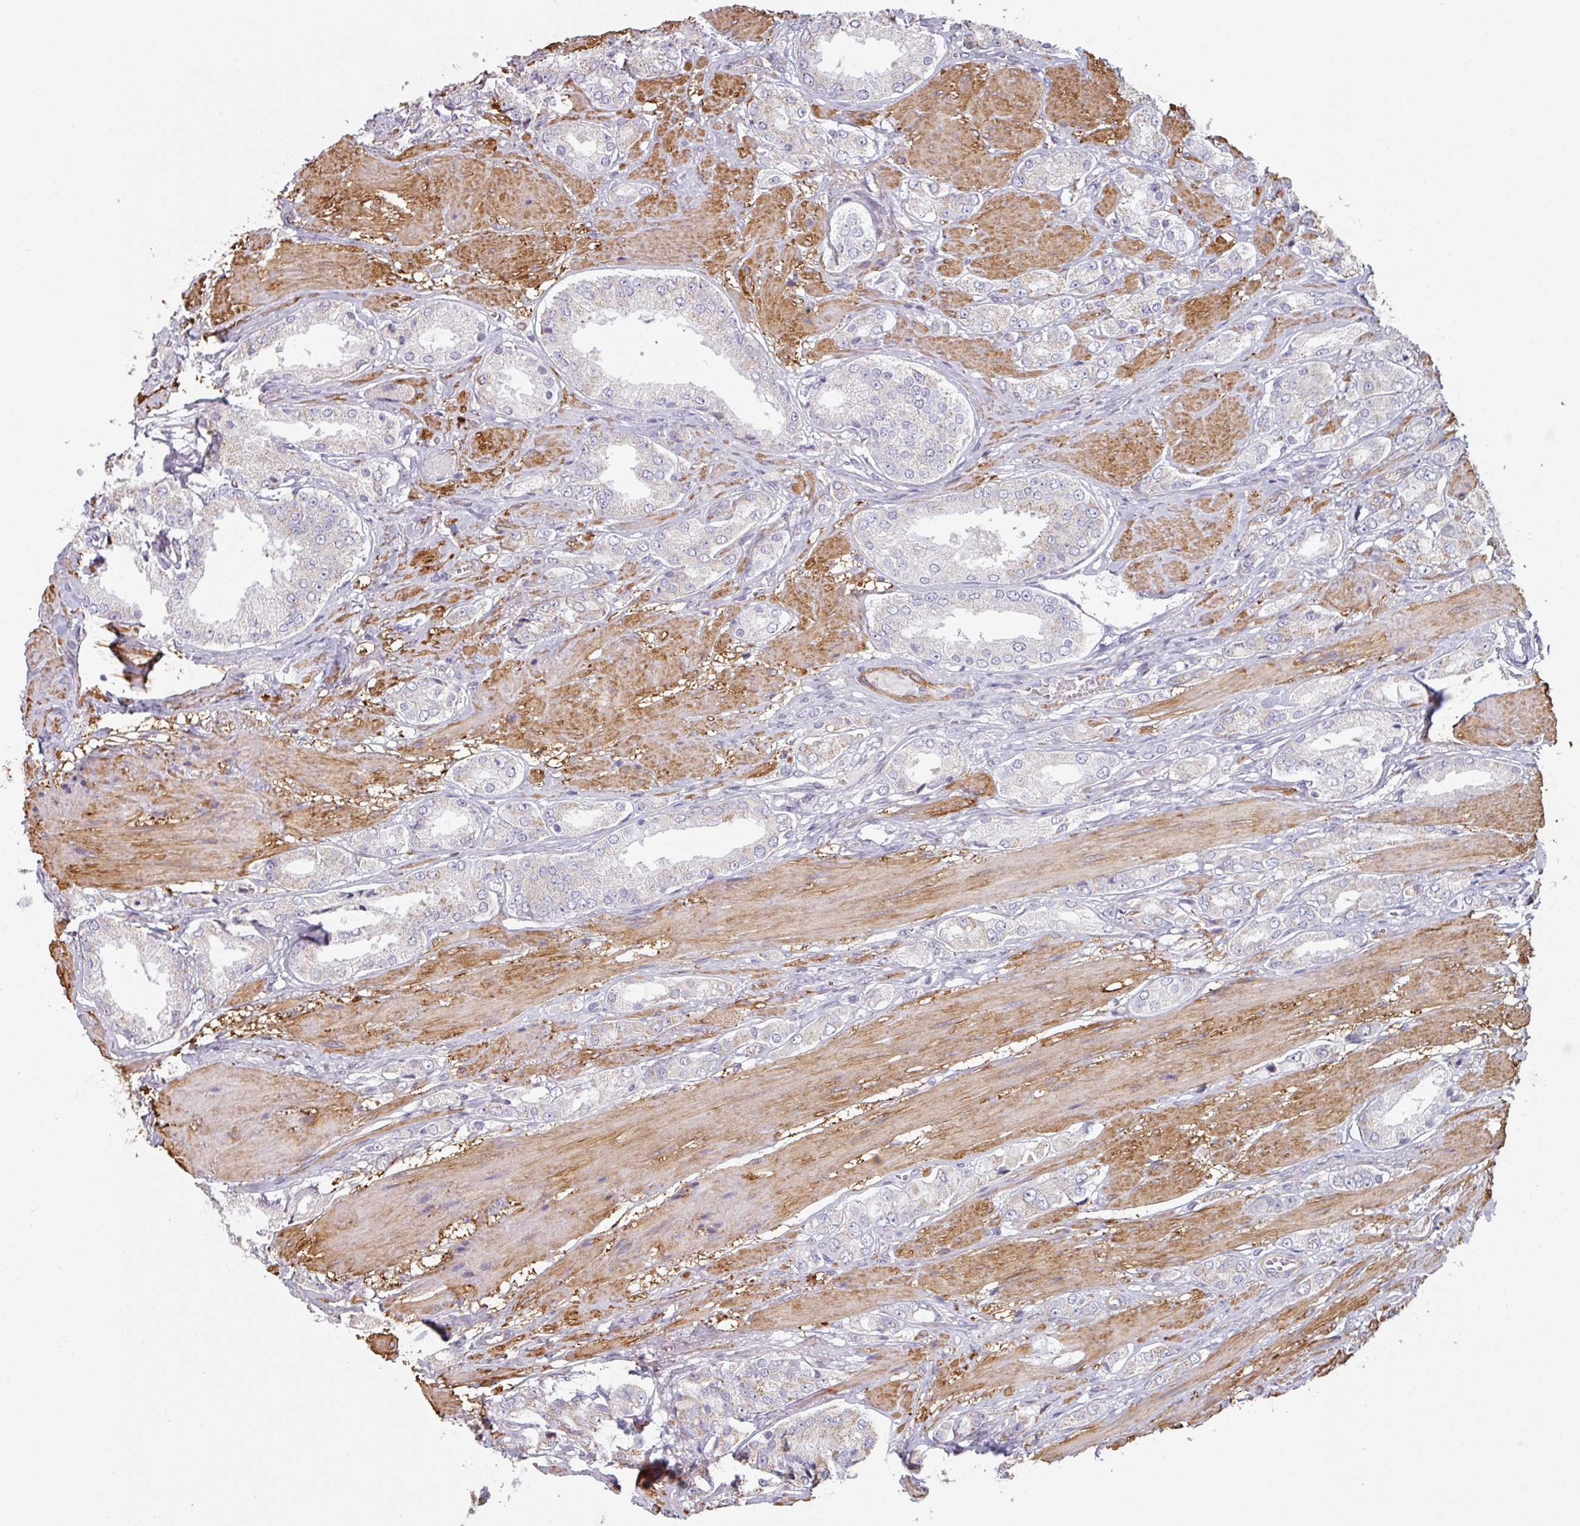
{"staining": {"intensity": "negative", "quantity": "none", "location": "none"}, "tissue": "prostate cancer", "cell_type": "Tumor cells", "image_type": "cancer", "snomed": [{"axis": "morphology", "description": "Adenocarcinoma, High grade"}, {"axis": "topography", "description": "Prostate and seminal vesicle, NOS"}], "caption": "Protein analysis of prostate adenocarcinoma (high-grade) shows no significant staining in tumor cells.", "gene": "GSTA4", "patient": {"sex": "male", "age": 64}}